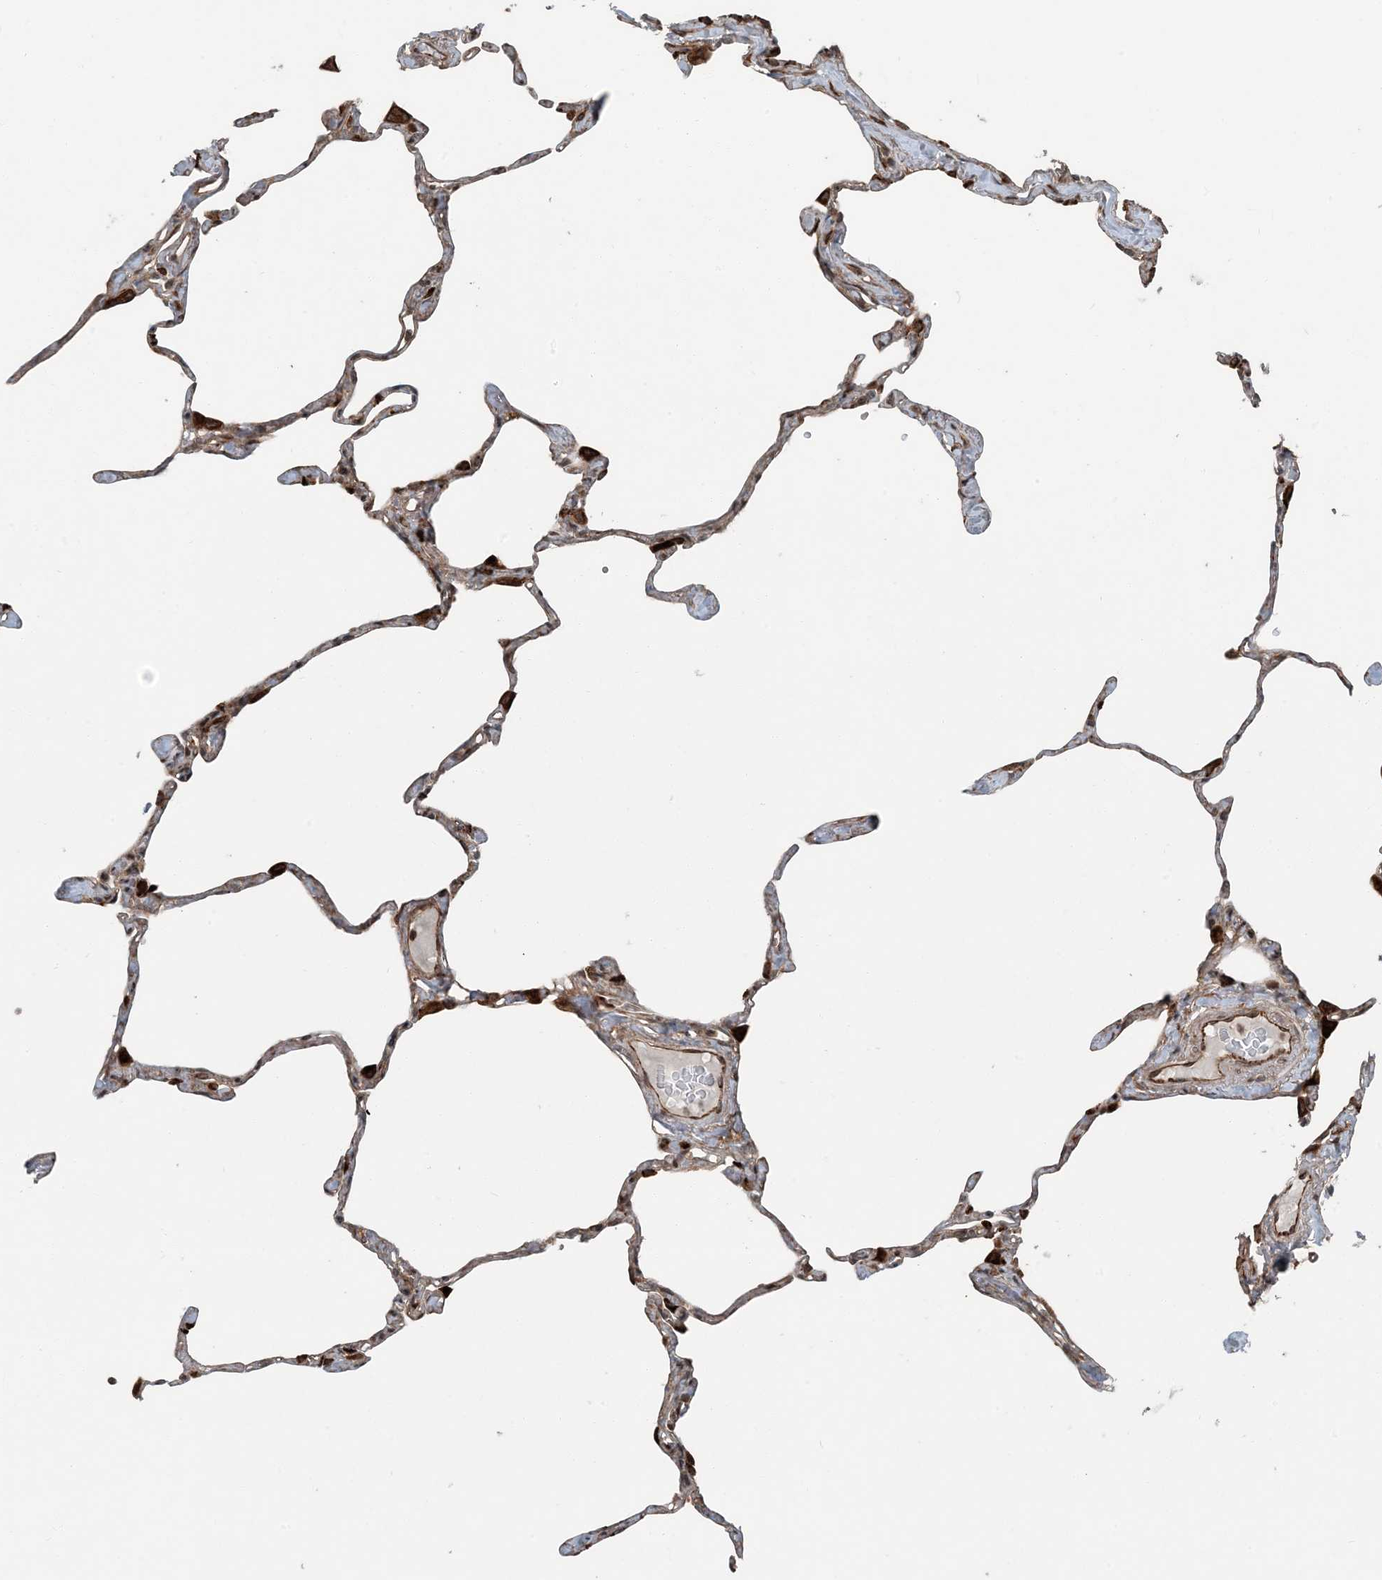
{"staining": {"intensity": "weak", "quantity": ">75%", "location": "cytoplasmic/membranous"}, "tissue": "lung", "cell_type": "Alveolar cells", "image_type": "normal", "snomed": [{"axis": "morphology", "description": "Normal tissue, NOS"}, {"axis": "topography", "description": "Lung"}], "caption": "Immunohistochemistry (IHC) of benign lung reveals low levels of weak cytoplasmic/membranous expression in about >75% of alveolar cells. (Brightfield microscopy of DAB IHC at high magnification).", "gene": "EDEM2", "patient": {"sex": "male", "age": 65}}